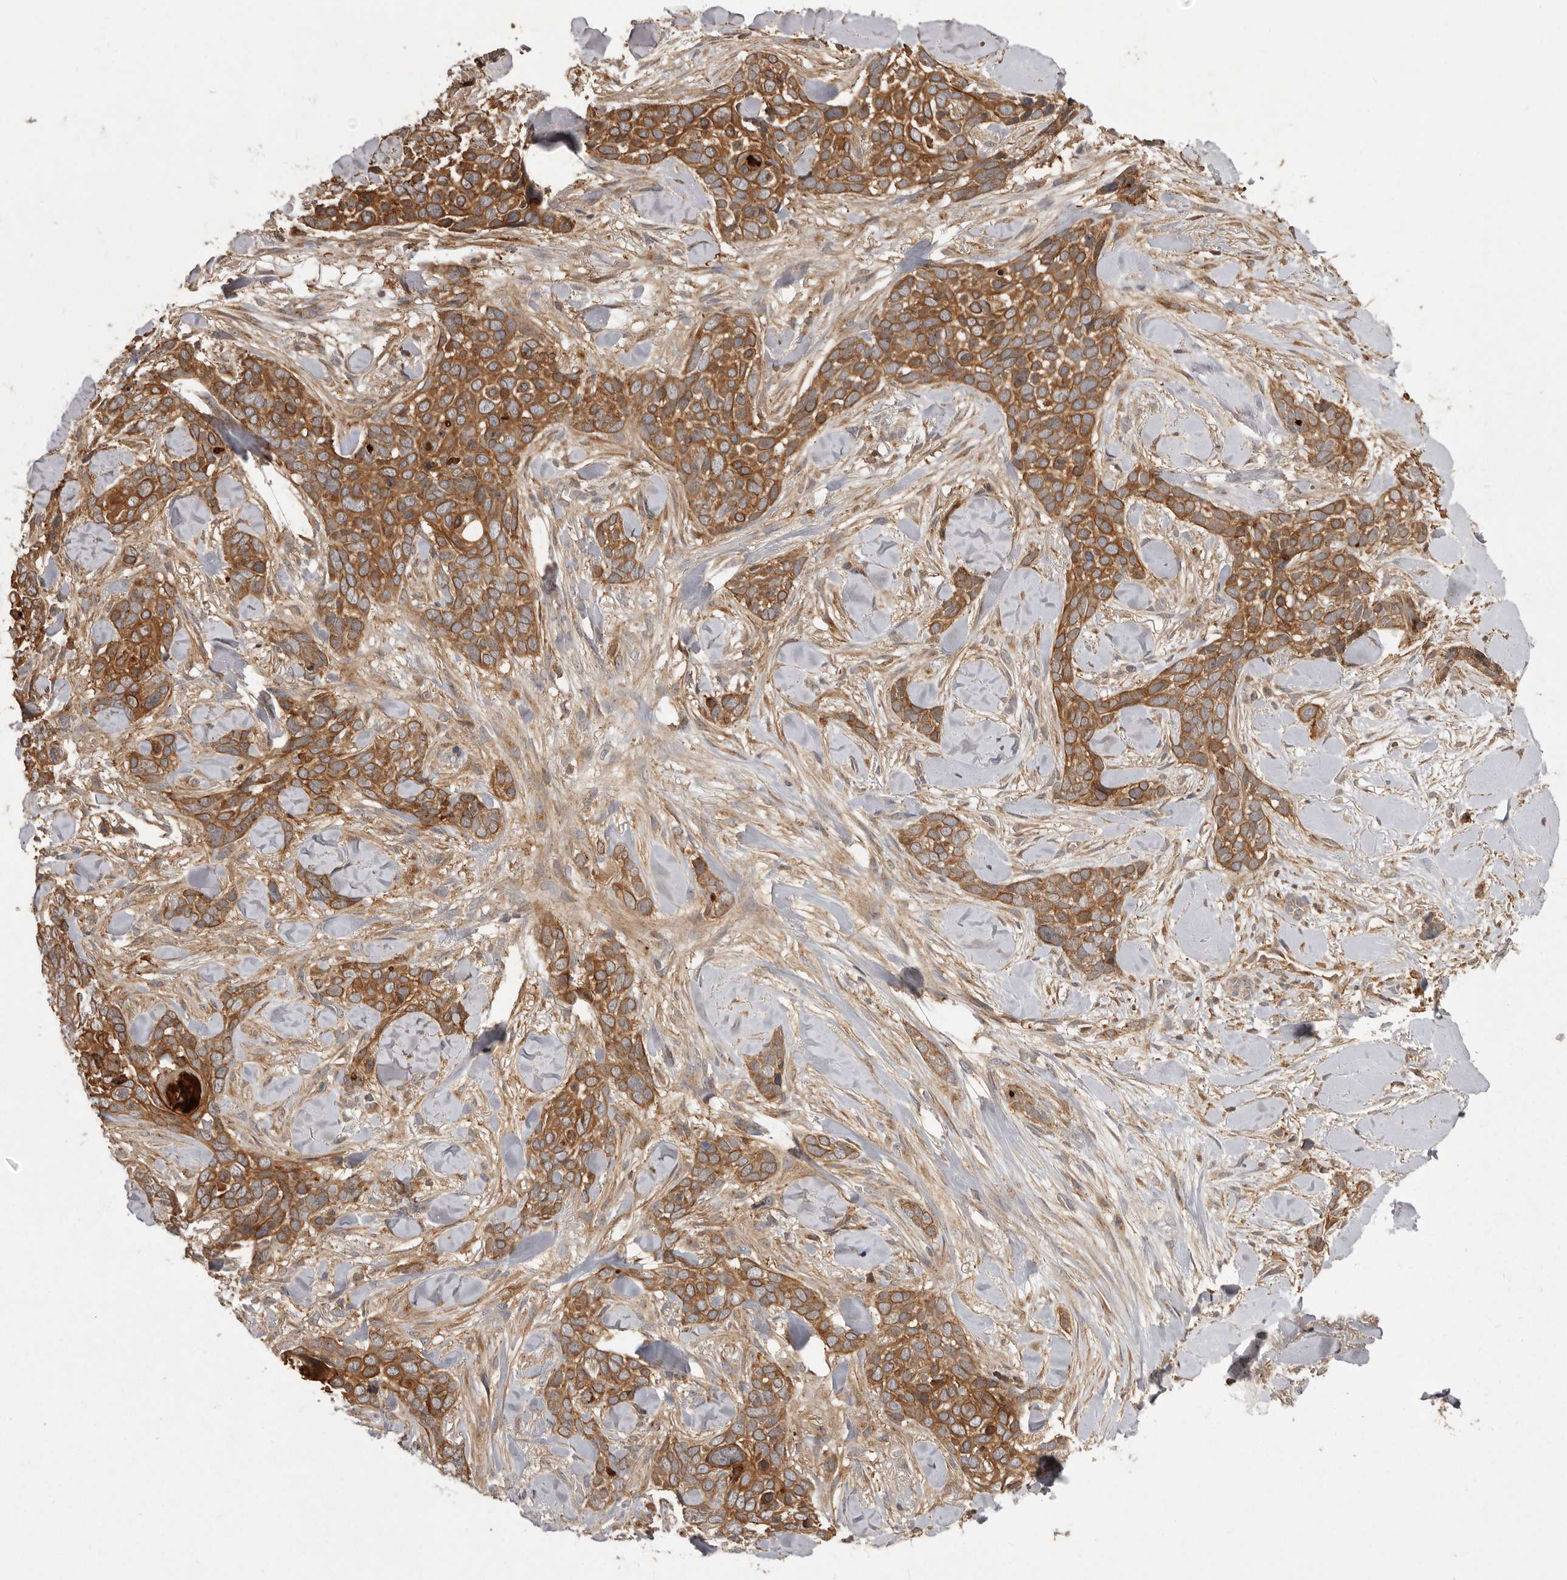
{"staining": {"intensity": "moderate", "quantity": ">75%", "location": "cytoplasmic/membranous"}, "tissue": "skin cancer", "cell_type": "Tumor cells", "image_type": "cancer", "snomed": [{"axis": "morphology", "description": "Basal cell carcinoma"}, {"axis": "topography", "description": "Skin"}], "caption": "Skin cancer (basal cell carcinoma) tissue reveals moderate cytoplasmic/membranous positivity in about >75% of tumor cells", "gene": "SLC22A3", "patient": {"sex": "female", "age": 82}}